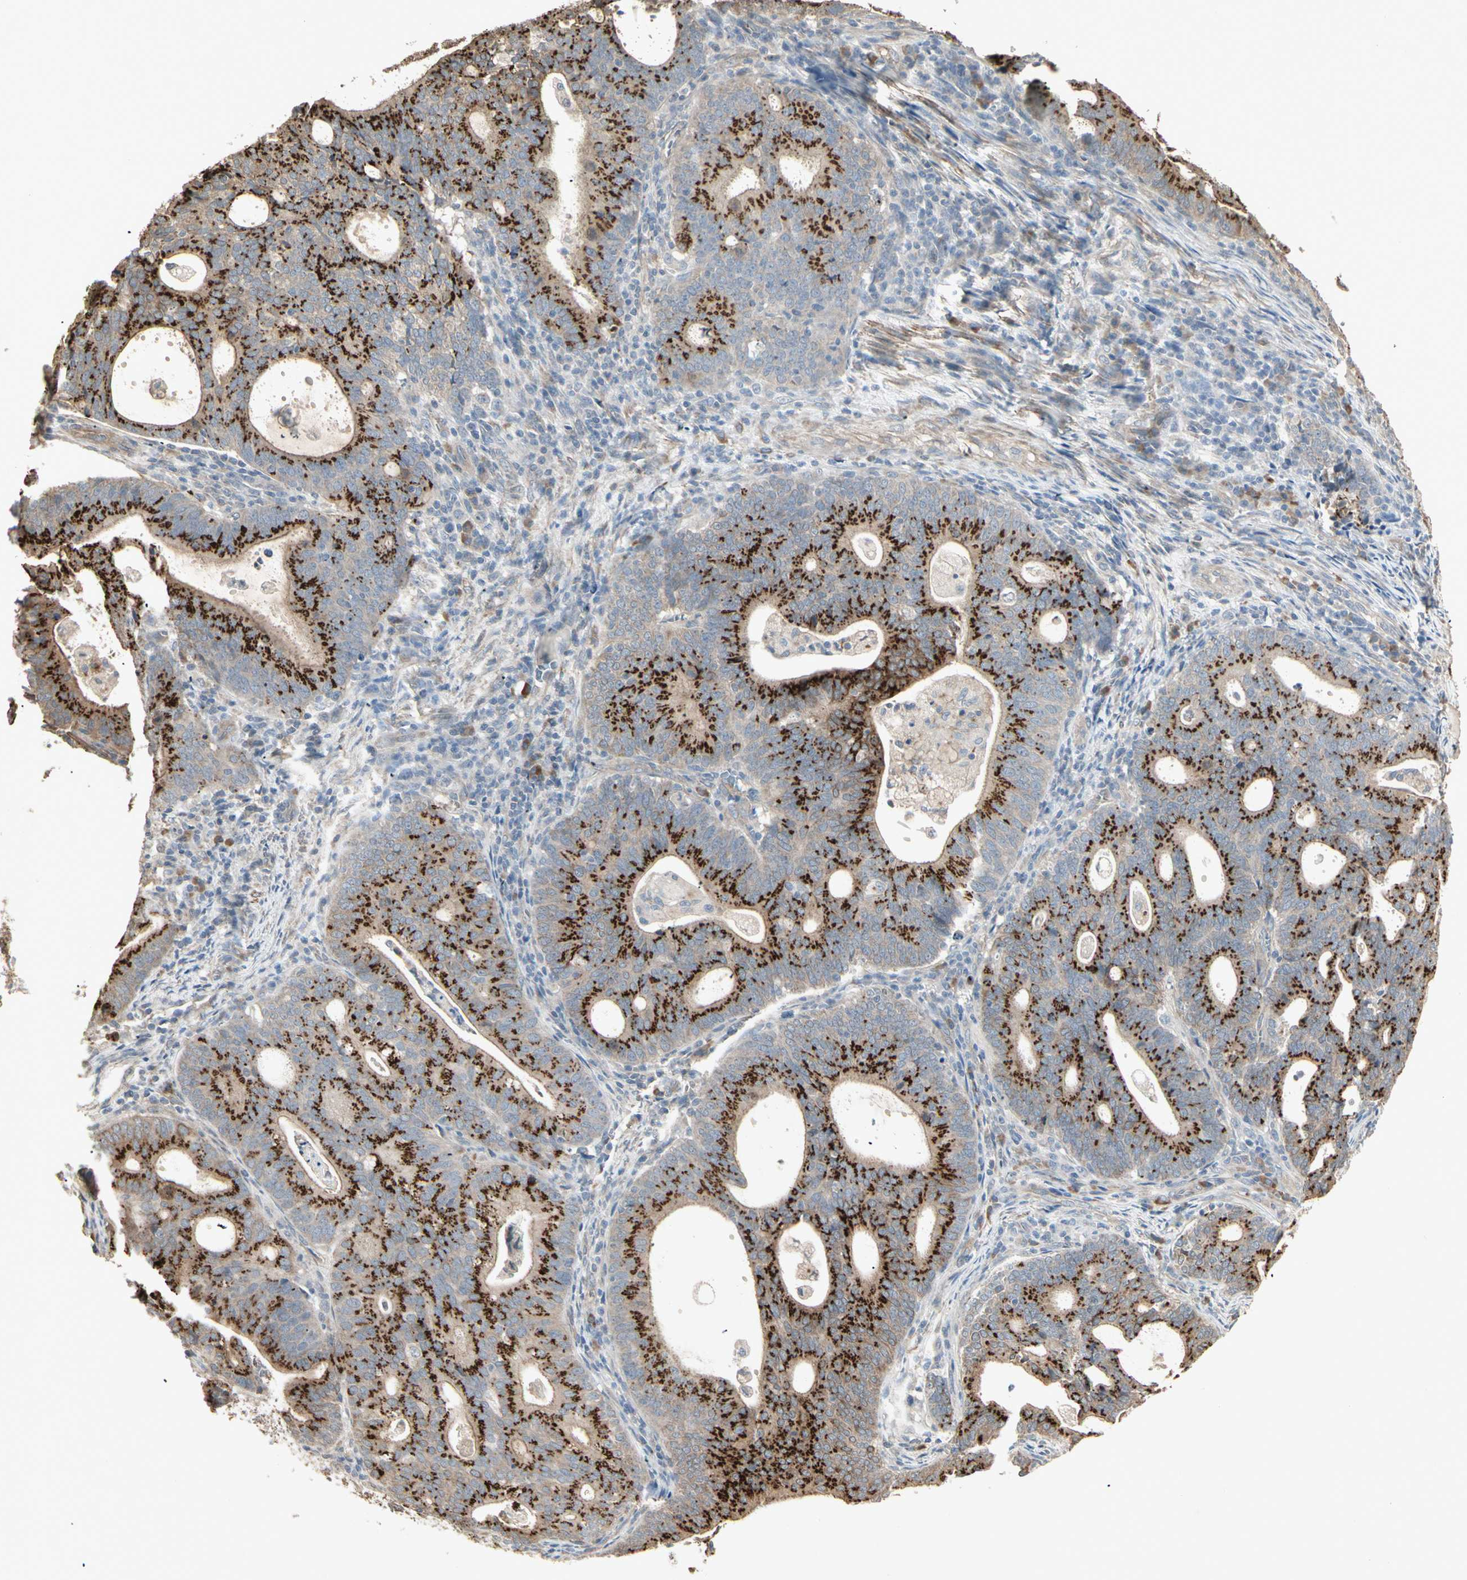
{"staining": {"intensity": "strong", "quantity": ">75%", "location": "cytoplasmic/membranous"}, "tissue": "endometrial cancer", "cell_type": "Tumor cells", "image_type": "cancer", "snomed": [{"axis": "morphology", "description": "Adenocarcinoma, NOS"}, {"axis": "topography", "description": "Uterus"}], "caption": "Human endometrial cancer stained for a protein (brown) reveals strong cytoplasmic/membranous positive staining in approximately >75% of tumor cells.", "gene": "GALNT3", "patient": {"sex": "female", "age": 83}}